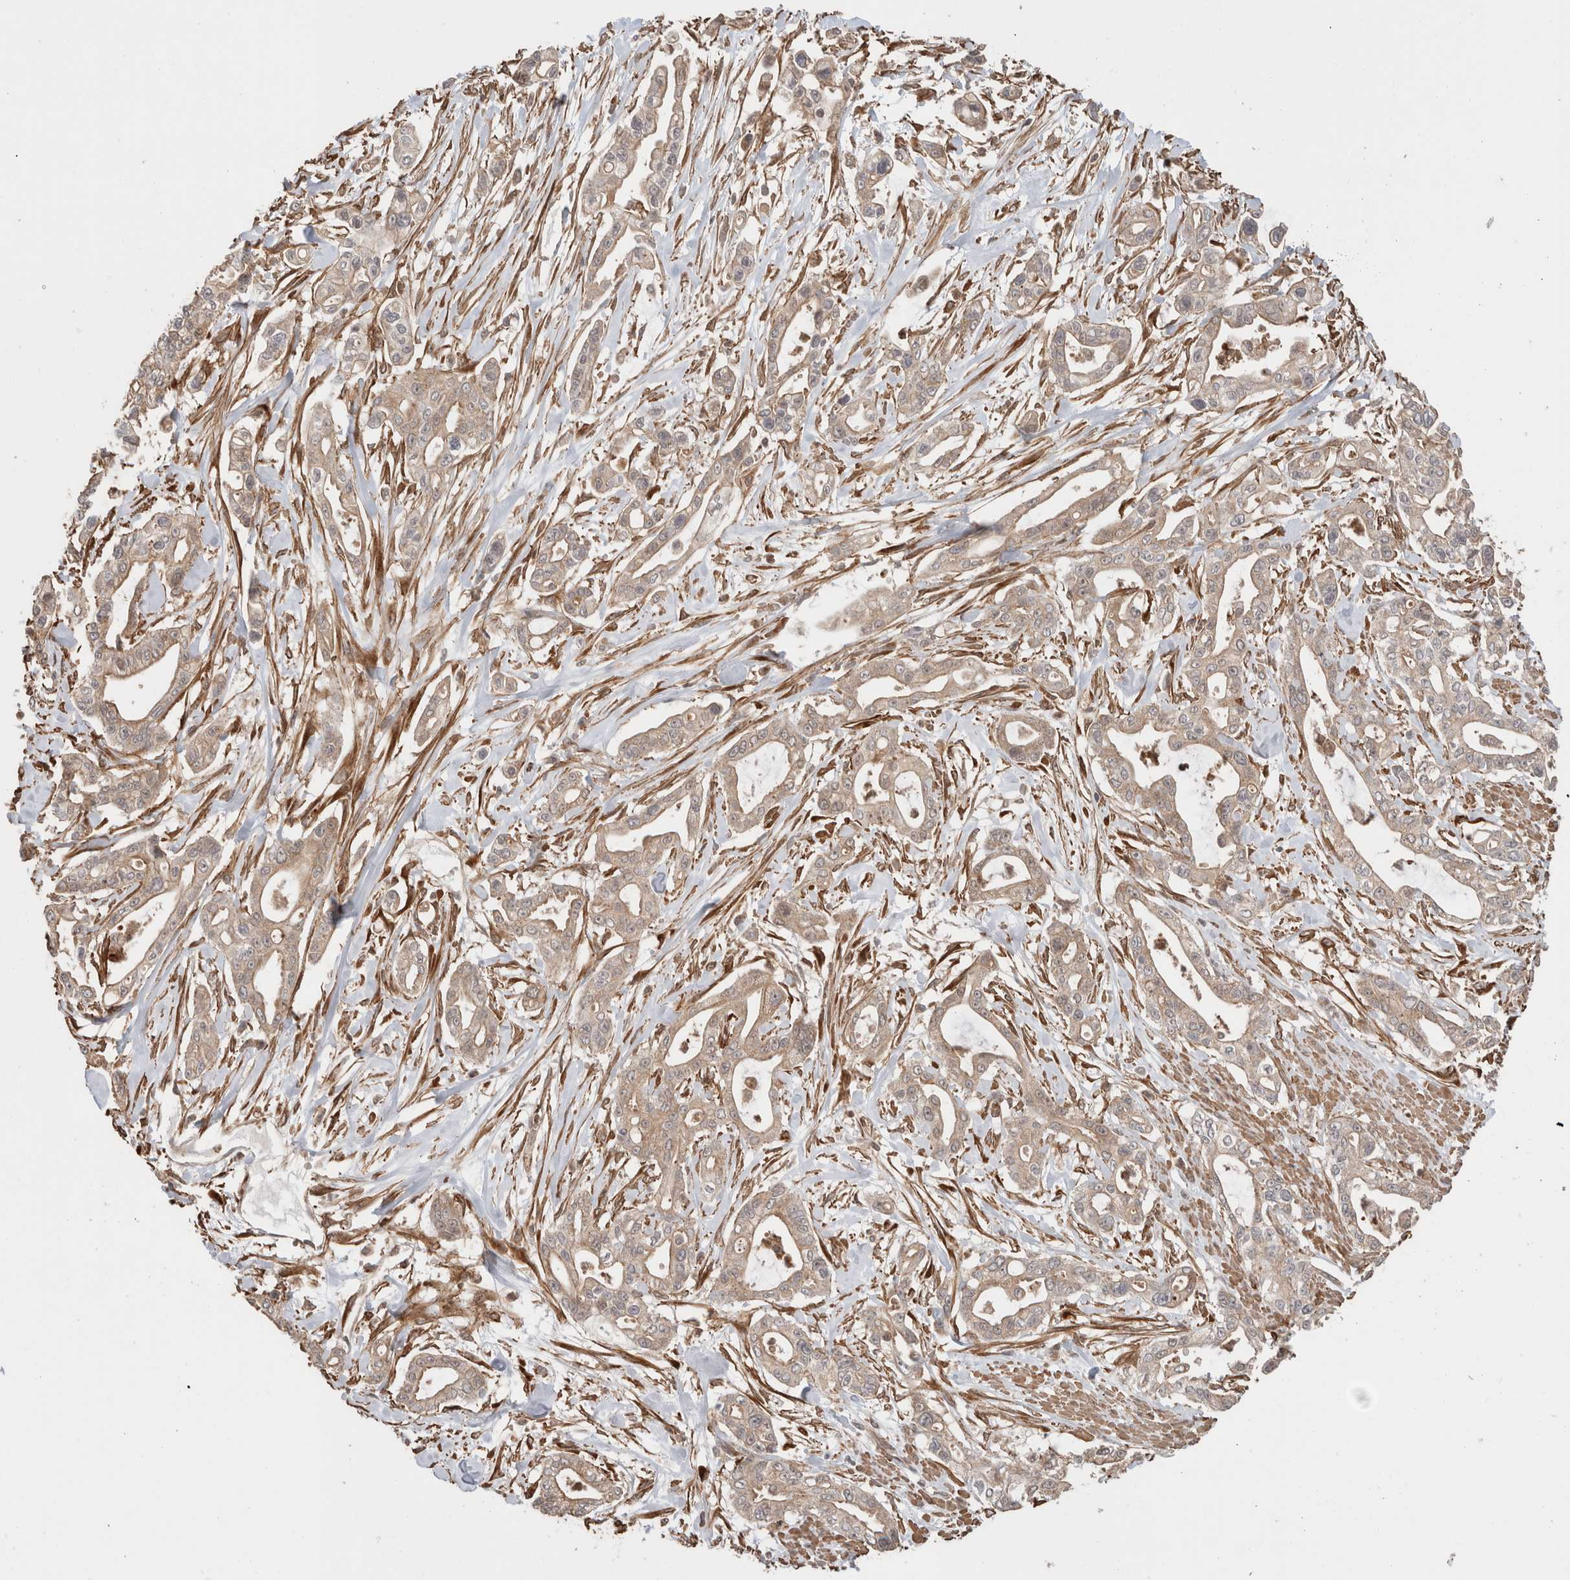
{"staining": {"intensity": "weak", "quantity": "25%-75%", "location": "cytoplasmic/membranous"}, "tissue": "pancreatic cancer", "cell_type": "Tumor cells", "image_type": "cancer", "snomed": [{"axis": "morphology", "description": "Adenocarcinoma, NOS"}, {"axis": "topography", "description": "Pancreas"}], "caption": "The image reveals immunohistochemical staining of pancreatic cancer (adenocarcinoma). There is weak cytoplasmic/membranous staining is seen in about 25%-75% of tumor cells.", "gene": "ZNF649", "patient": {"sex": "male", "age": 68}}